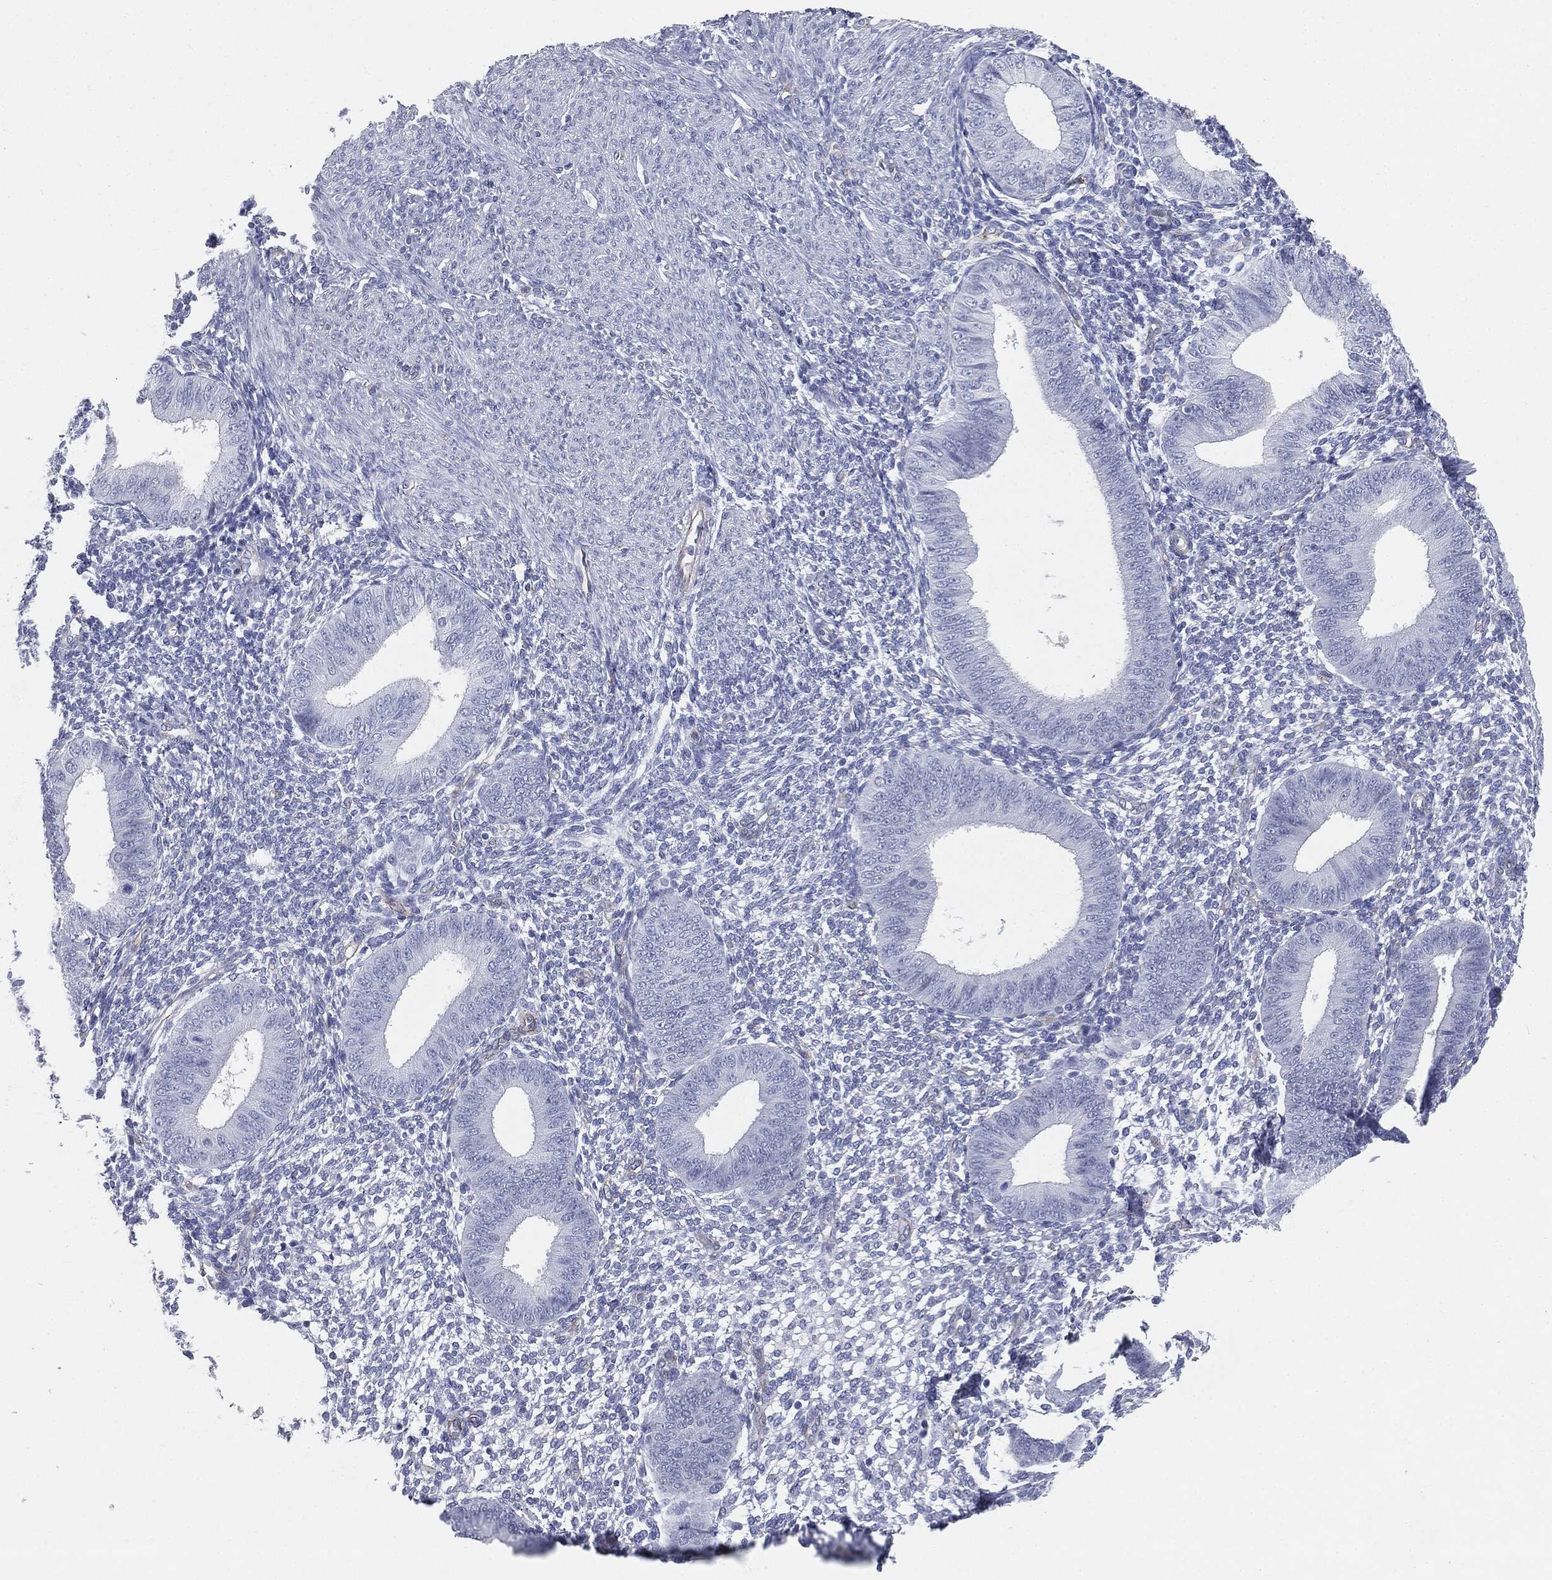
{"staining": {"intensity": "negative", "quantity": "none", "location": "none"}, "tissue": "endometrium", "cell_type": "Cells in endometrial stroma", "image_type": "normal", "snomed": [{"axis": "morphology", "description": "Normal tissue, NOS"}, {"axis": "topography", "description": "Endometrium"}], "caption": "IHC of normal endometrium reveals no expression in cells in endometrial stroma.", "gene": "MUC5AC", "patient": {"sex": "female", "age": 39}}